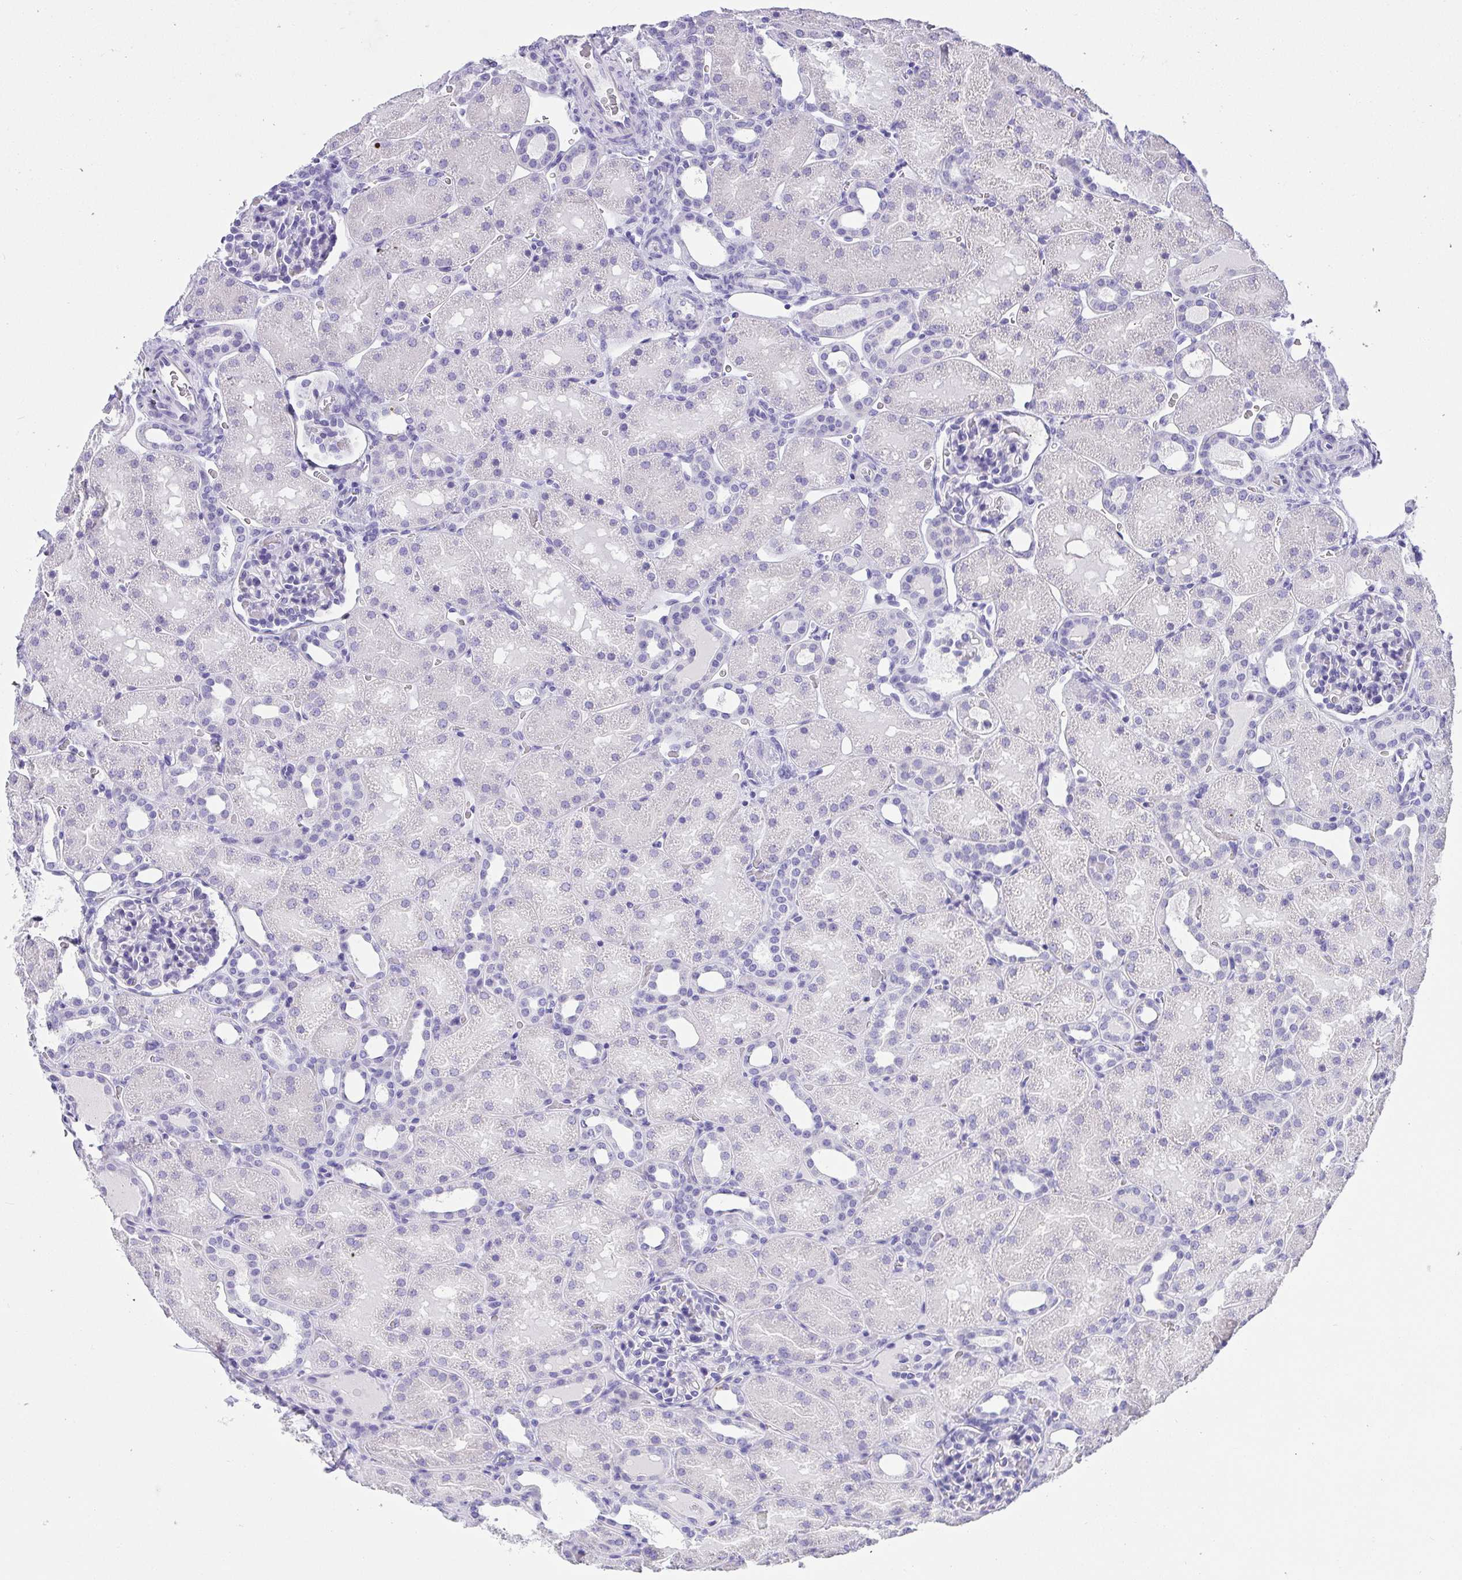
{"staining": {"intensity": "negative", "quantity": "none", "location": "none"}, "tissue": "kidney", "cell_type": "Cells in glomeruli", "image_type": "normal", "snomed": [{"axis": "morphology", "description": "Normal tissue, NOS"}, {"axis": "topography", "description": "Kidney"}], "caption": "This photomicrograph is of unremarkable kidney stained with IHC to label a protein in brown with the nuclei are counter-stained blue. There is no staining in cells in glomeruli.", "gene": "AVIL", "patient": {"sex": "male", "age": 2}}